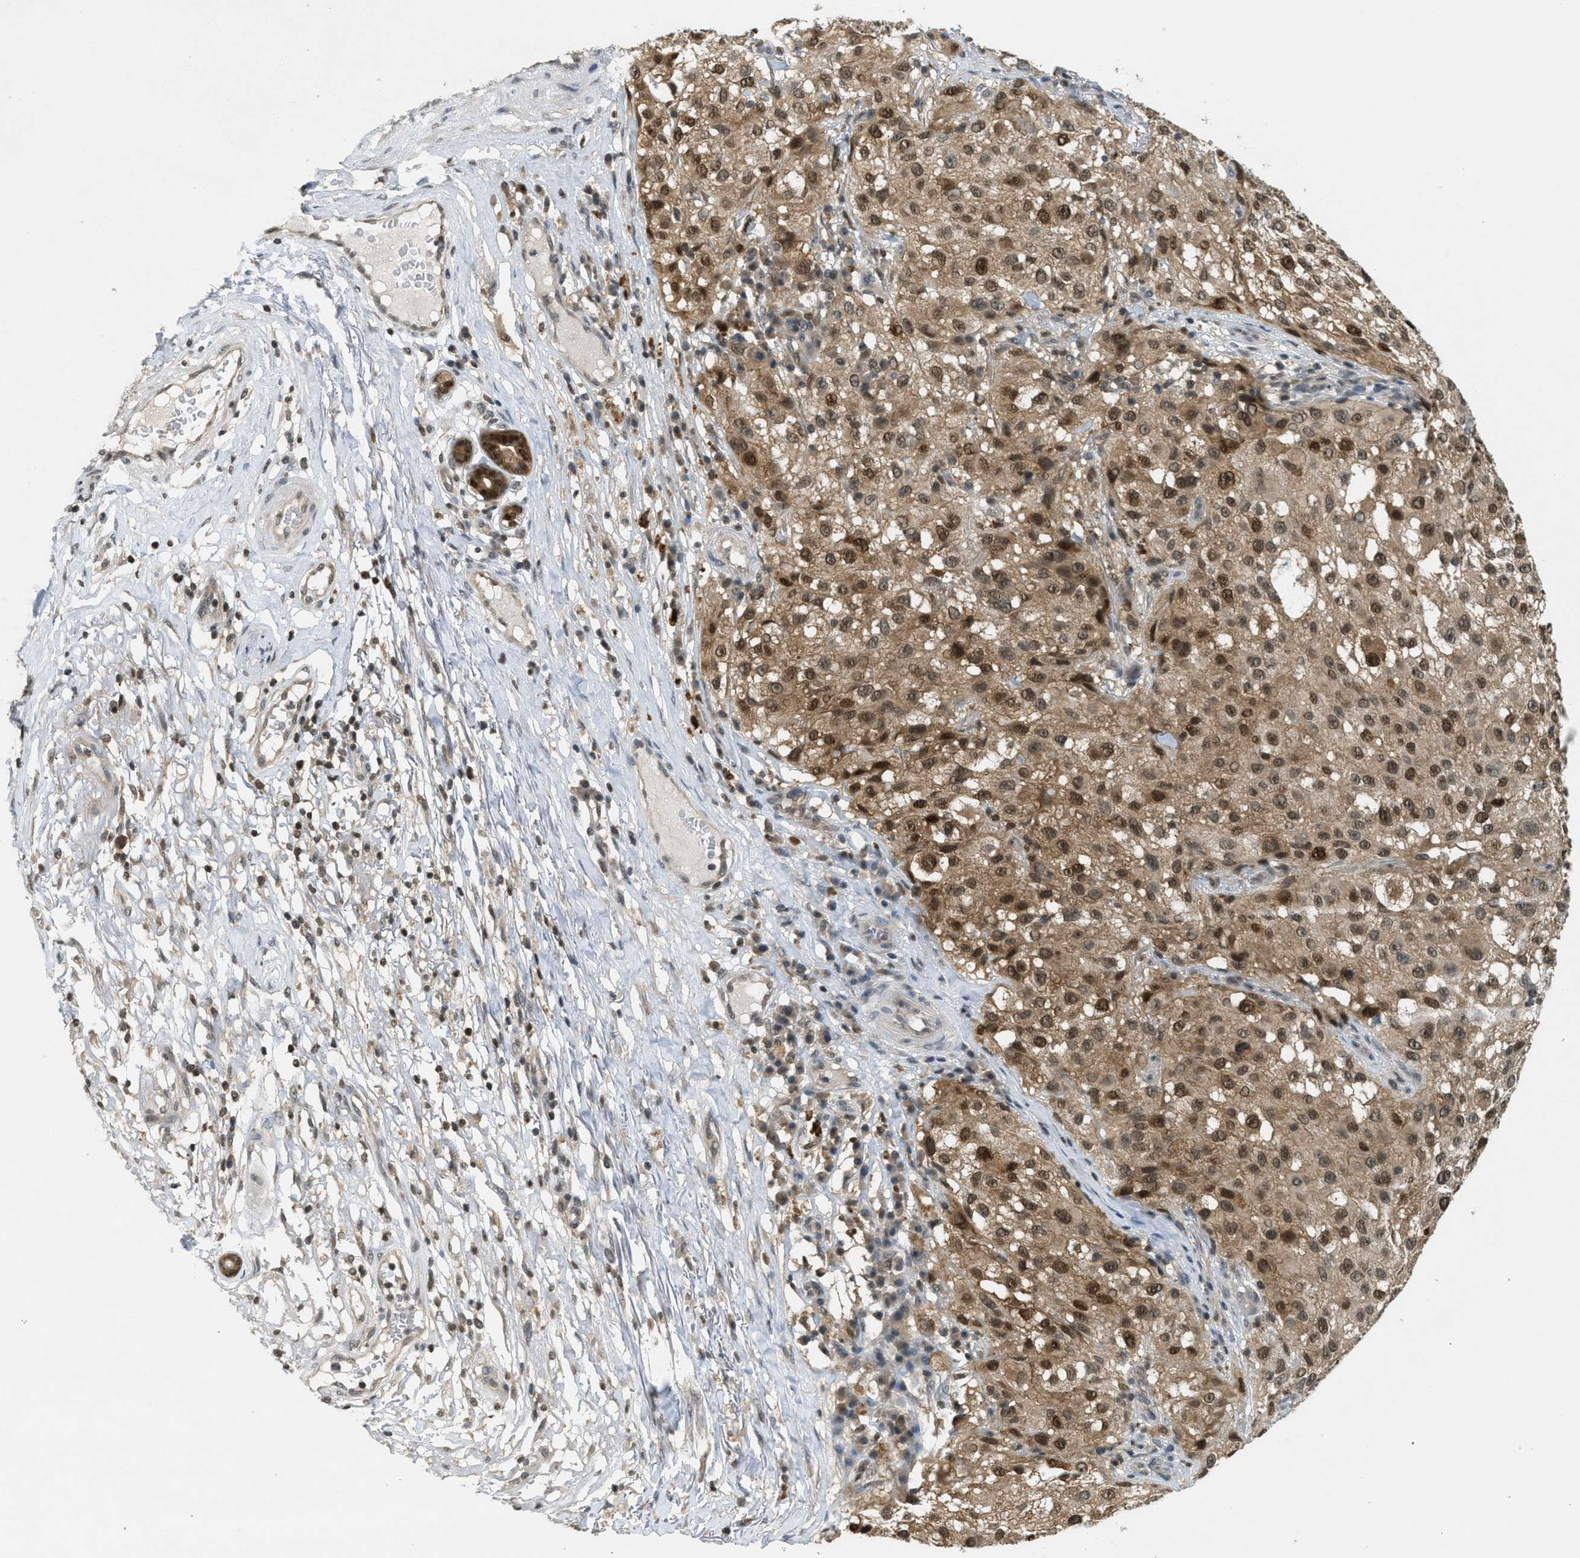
{"staining": {"intensity": "strong", "quantity": ">75%", "location": "cytoplasmic/membranous,nuclear"}, "tissue": "melanoma", "cell_type": "Tumor cells", "image_type": "cancer", "snomed": [{"axis": "morphology", "description": "Necrosis, NOS"}, {"axis": "morphology", "description": "Malignant melanoma, NOS"}, {"axis": "topography", "description": "Skin"}], "caption": "Immunohistochemical staining of human malignant melanoma demonstrates high levels of strong cytoplasmic/membranous and nuclear protein expression in about >75% of tumor cells. The staining is performed using DAB brown chromogen to label protein expression. The nuclei are counter-stained blue using hematoxylin.", "gene": "DNAJB1", "patient": {"sex": "female", "age": 87}}